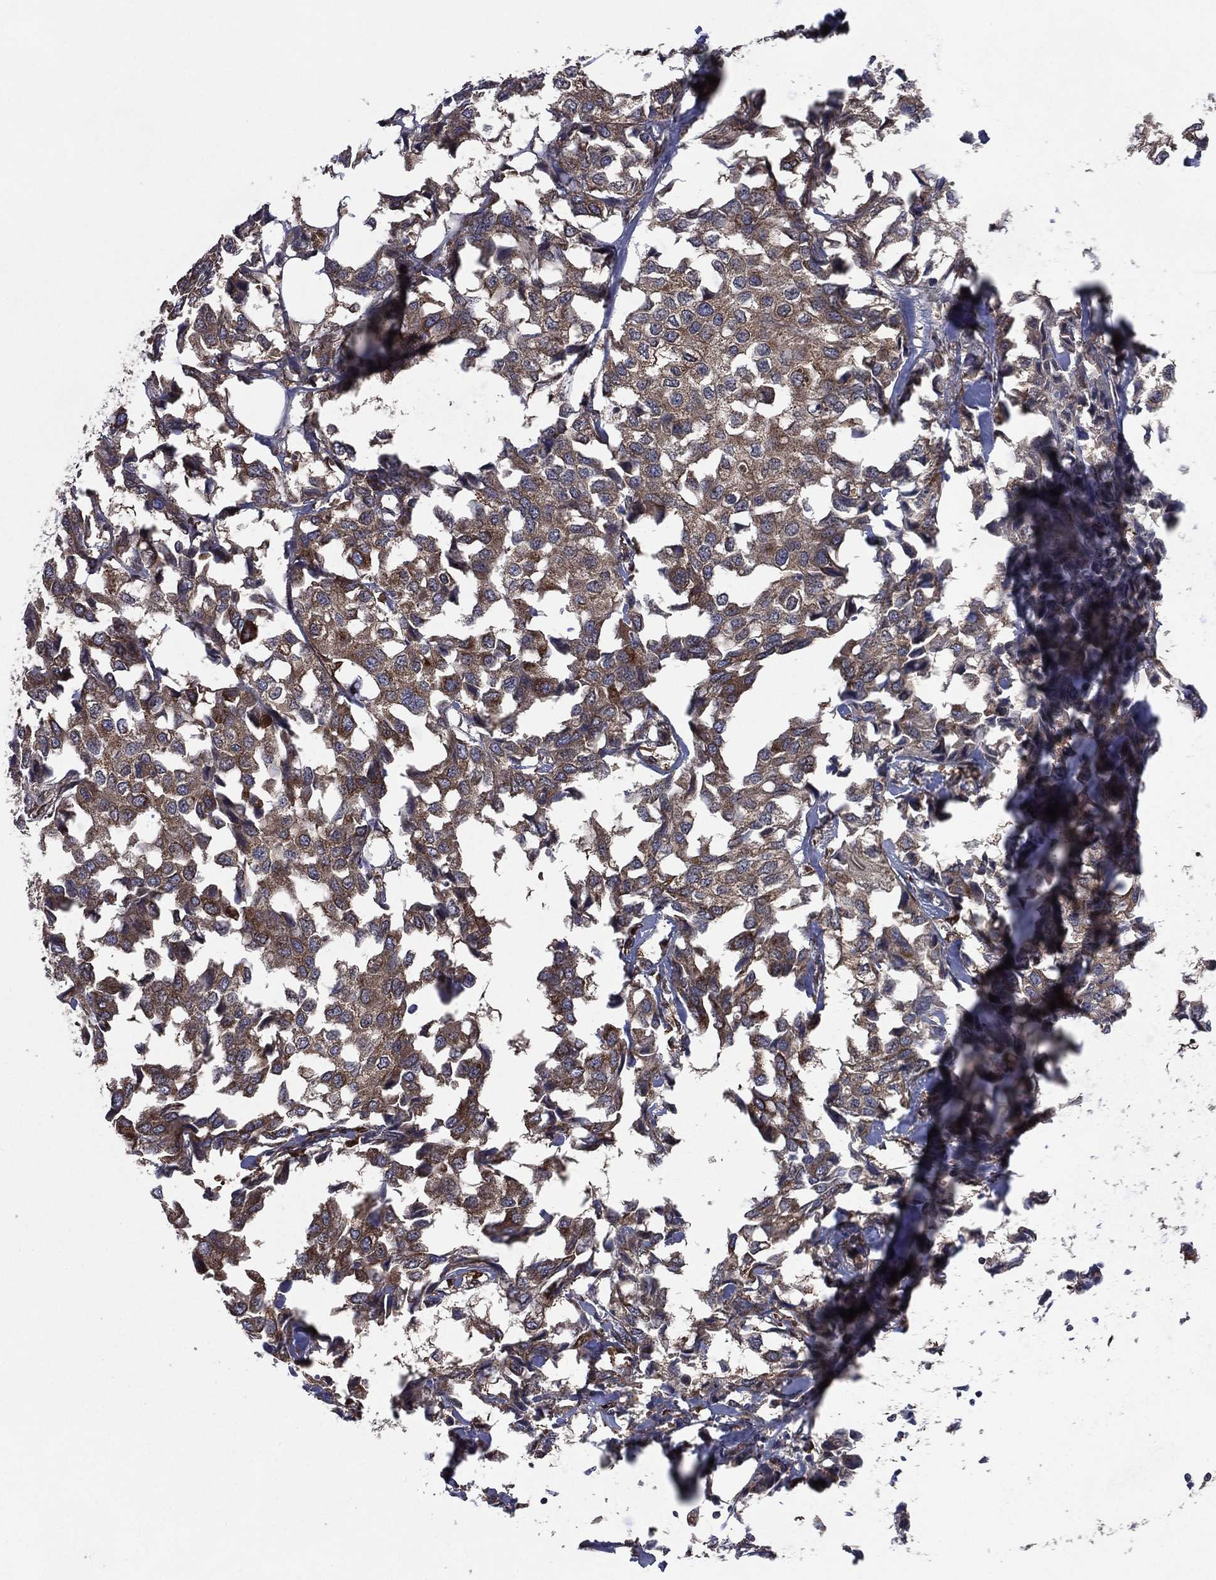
{"staining": {"intensity": "weak", "quantity": ">75%", "location": "cytoplasmic/membranous"}, "tissue": "breast cancer", "cell_type": "Tumor cells", "image_type": "cancer", "snomed": [{"axis": "morphology", "description": "Duct carcinoma"}, {"axis": "topography", "description": "Breast"}], "caption": "Protein staining of intraductal carcinoma (breast) tissue reveals weak cytoplasmic/membranous staining in about >75% of tumor cells.", "gene": "C2orf76", "patient": {"sex": "female", "age": 80}}